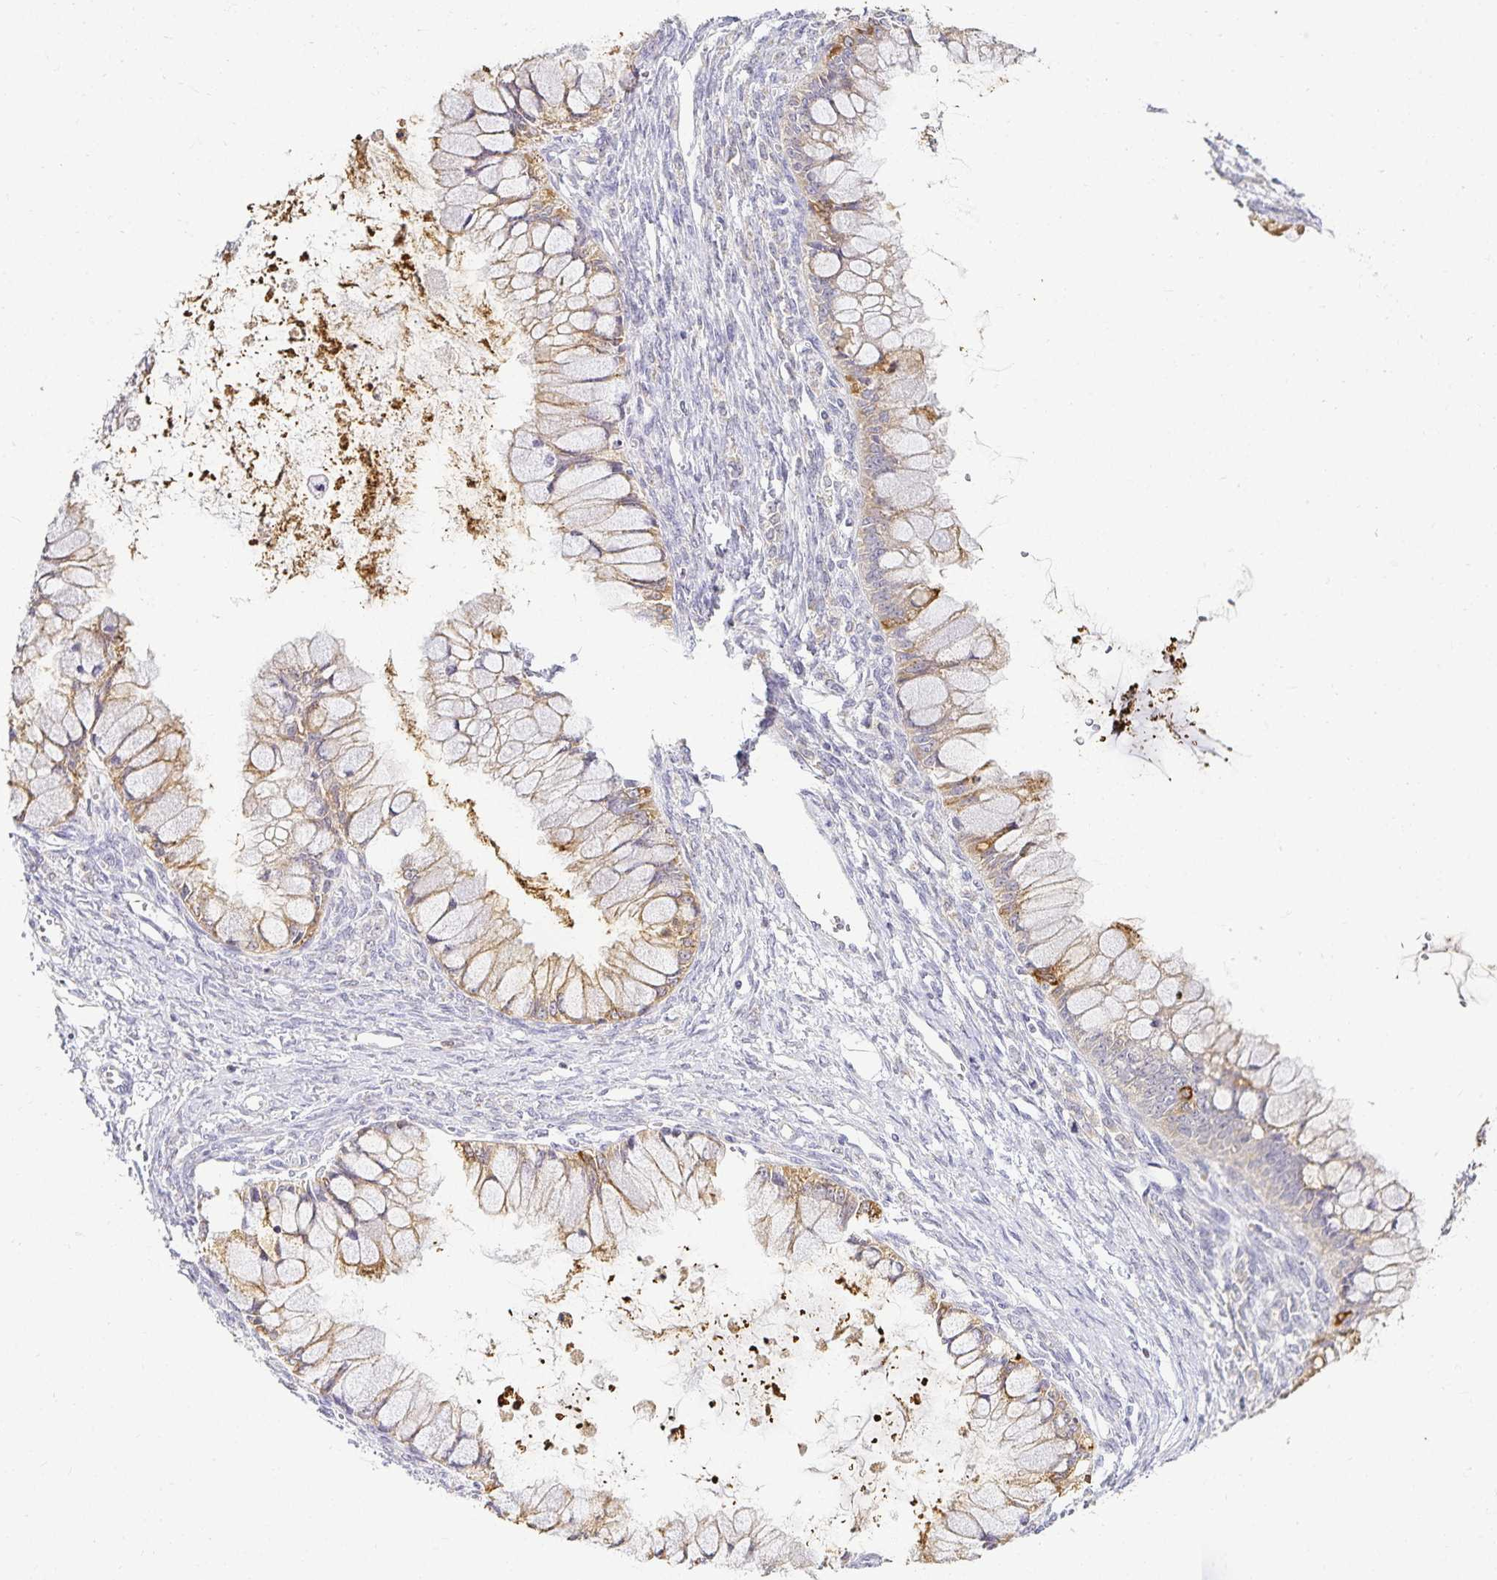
{"staining": {"intensity": "weak", "quantity": "25%-75%", "location": "cytoplasmic/membranous"}, "tissue": "ovarian cancer", "cell_type": "Tumor cells", "image_type": "cancer", "snomed": [{"axis": "morphology", "description": "Cystadenocarcinoma, mucinous, NOS"}, {"axis": "topography", "description": "Ovary"}], "caption": "Protein analysis of ovarian cancer tissue shows weak cytoplasmic/membranous expression in about 25%-75% of tumor cells.", "gene": "GP2", "patient": {"sex": "female", "age": 34}}